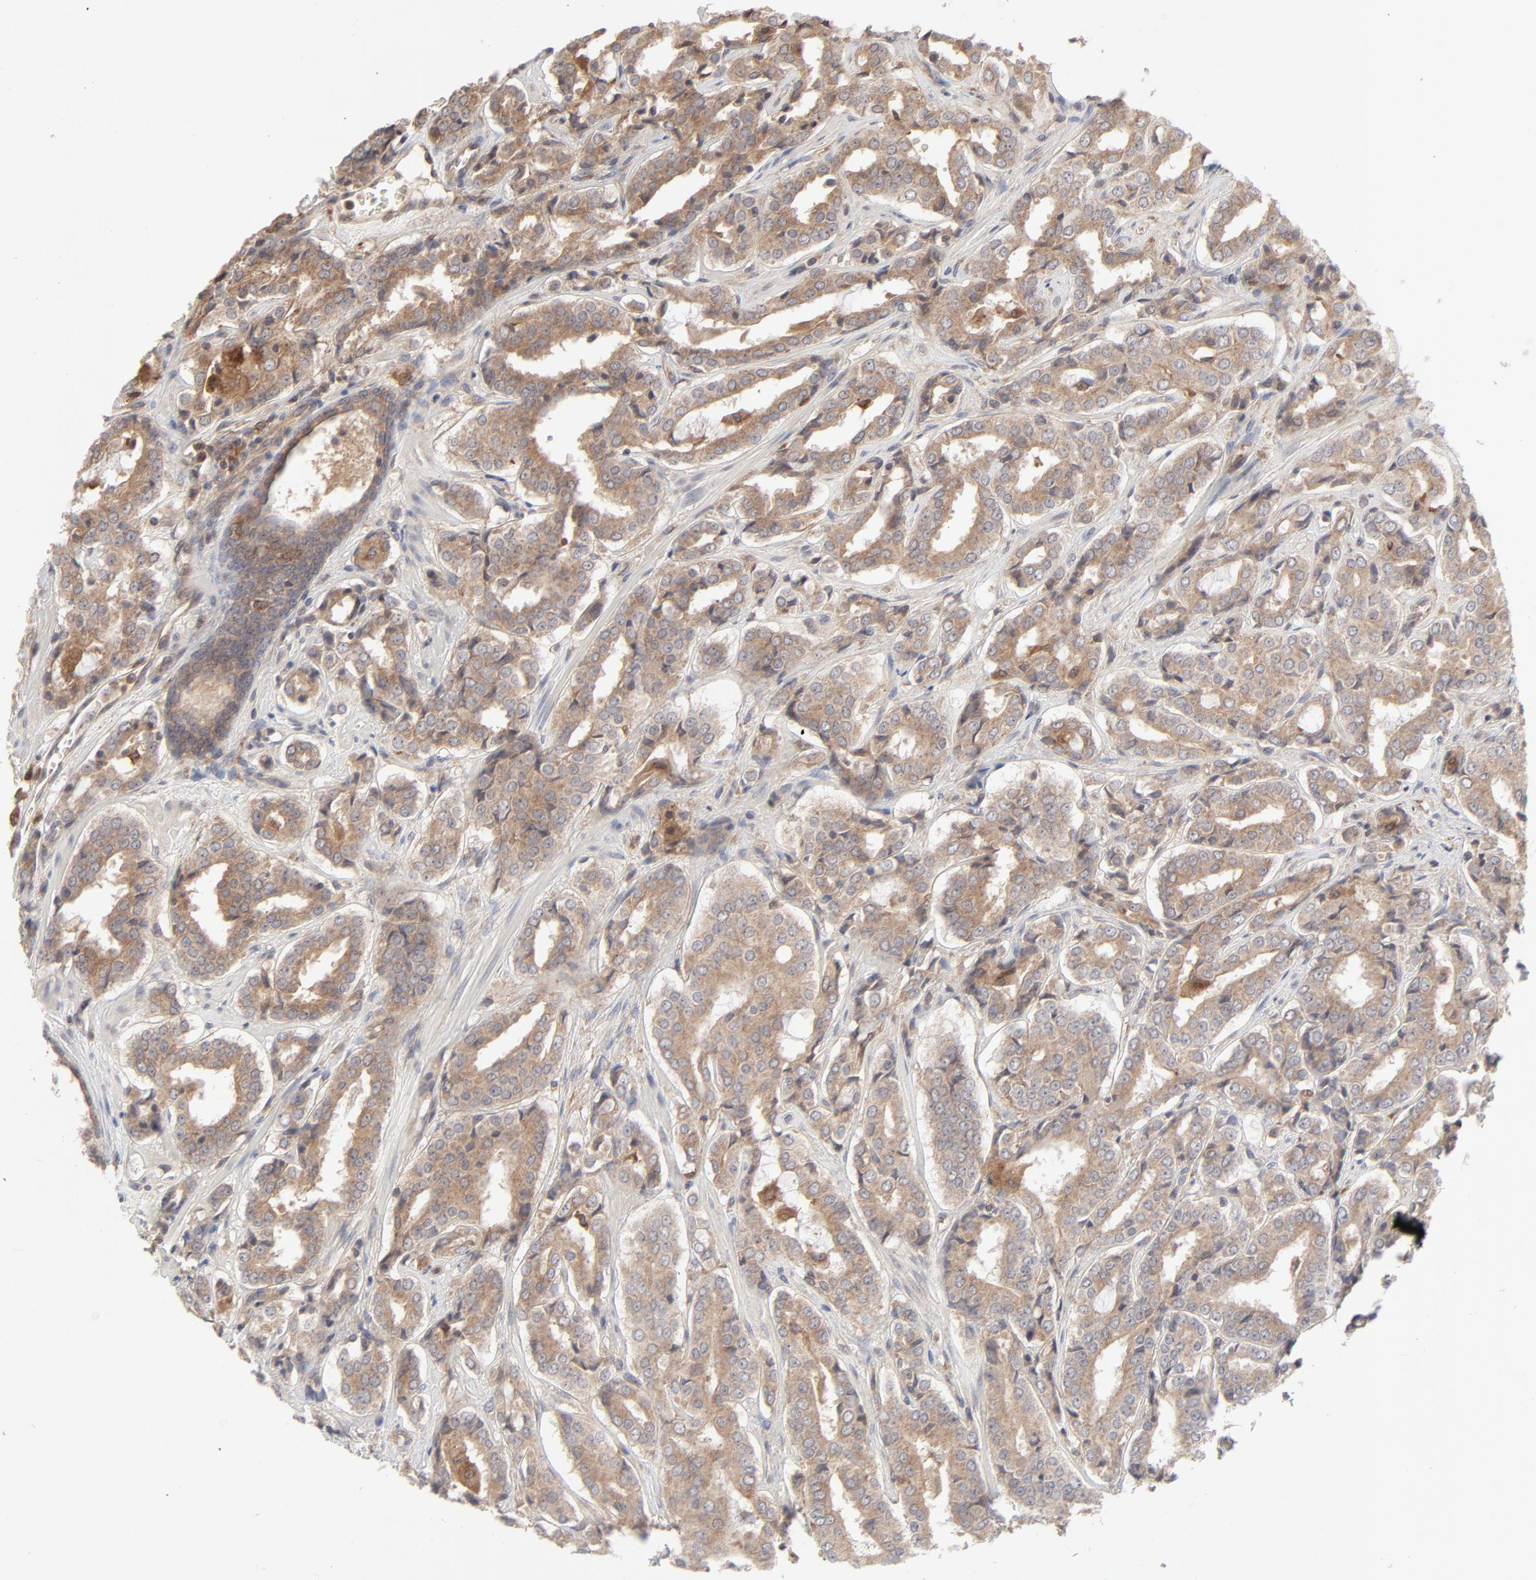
{"staining": {"intensity": "moderate", "quantity": ">75%", "location": "cytoplasmic/membranous"}, "tissue": "prostate cancer", "cell_type": "Tumor cells", "image_type": "cancer", "snomed": [{"axis": "morphology", "description": "Adenocarcinoma, Medium grade"}, {"axis": "topography", "description": "Prostate"}], "caption": "The micrograph reveals a brown stain indicating the presence of a protein in the cytoplasmic/membranous of tumor cells in prostate medium-grade adenocarcinoma. Using DAB (brown) and hematoxylin (blue) stains, captured at high magnification using brightfield microscopy.", "gene": "RAB5C", "patient": {"sex": "male", "age": 60}}